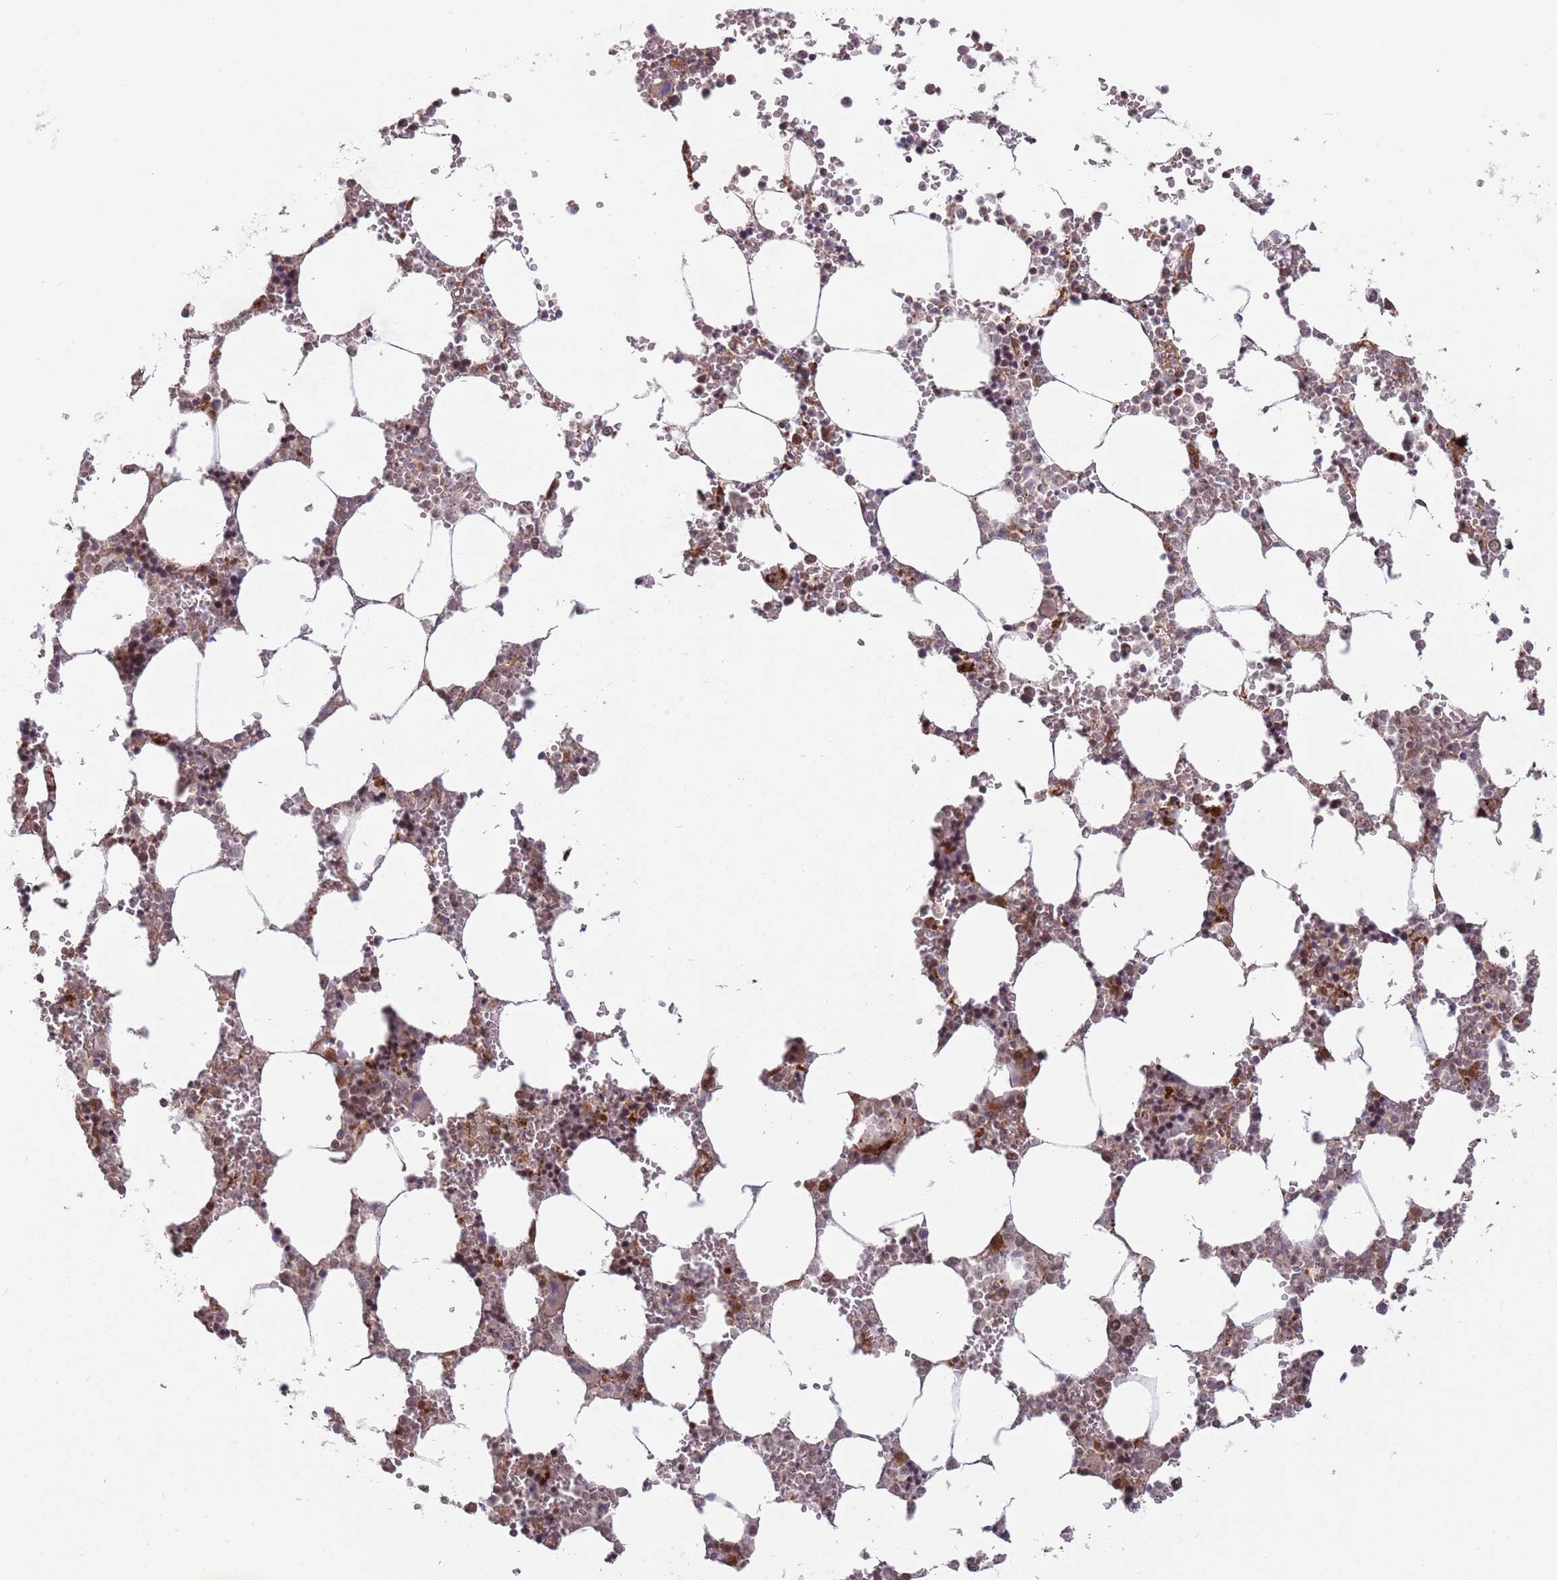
{"staining": {"intensity": "moderate", "quantity": "<25%", "location": "cytoplasmic/membranous"}, "tissue": "bone marrow", "cell_type": "Hematopoietic cells", "image_type": "normal", "snomed": [{"axis": "morphology", "description": "Normal tissue, NOS"}, {"axis": "topography", "description": "Bone marrow"}], "caption": "Immunohistochemistry (IHC) (DAB) staining of benign human bone marrow exhibits moderate cytoplasmic/membranous protein positivity in about <25% of hematopoietic cells. The staining was performed using DAB to visualize the protein expression in brown, while the nuclei were stained in blue with hematoxylin (Magnification: 20x).", "gene": "SALL1", "patient": {"sex": "male", "age": 64}}